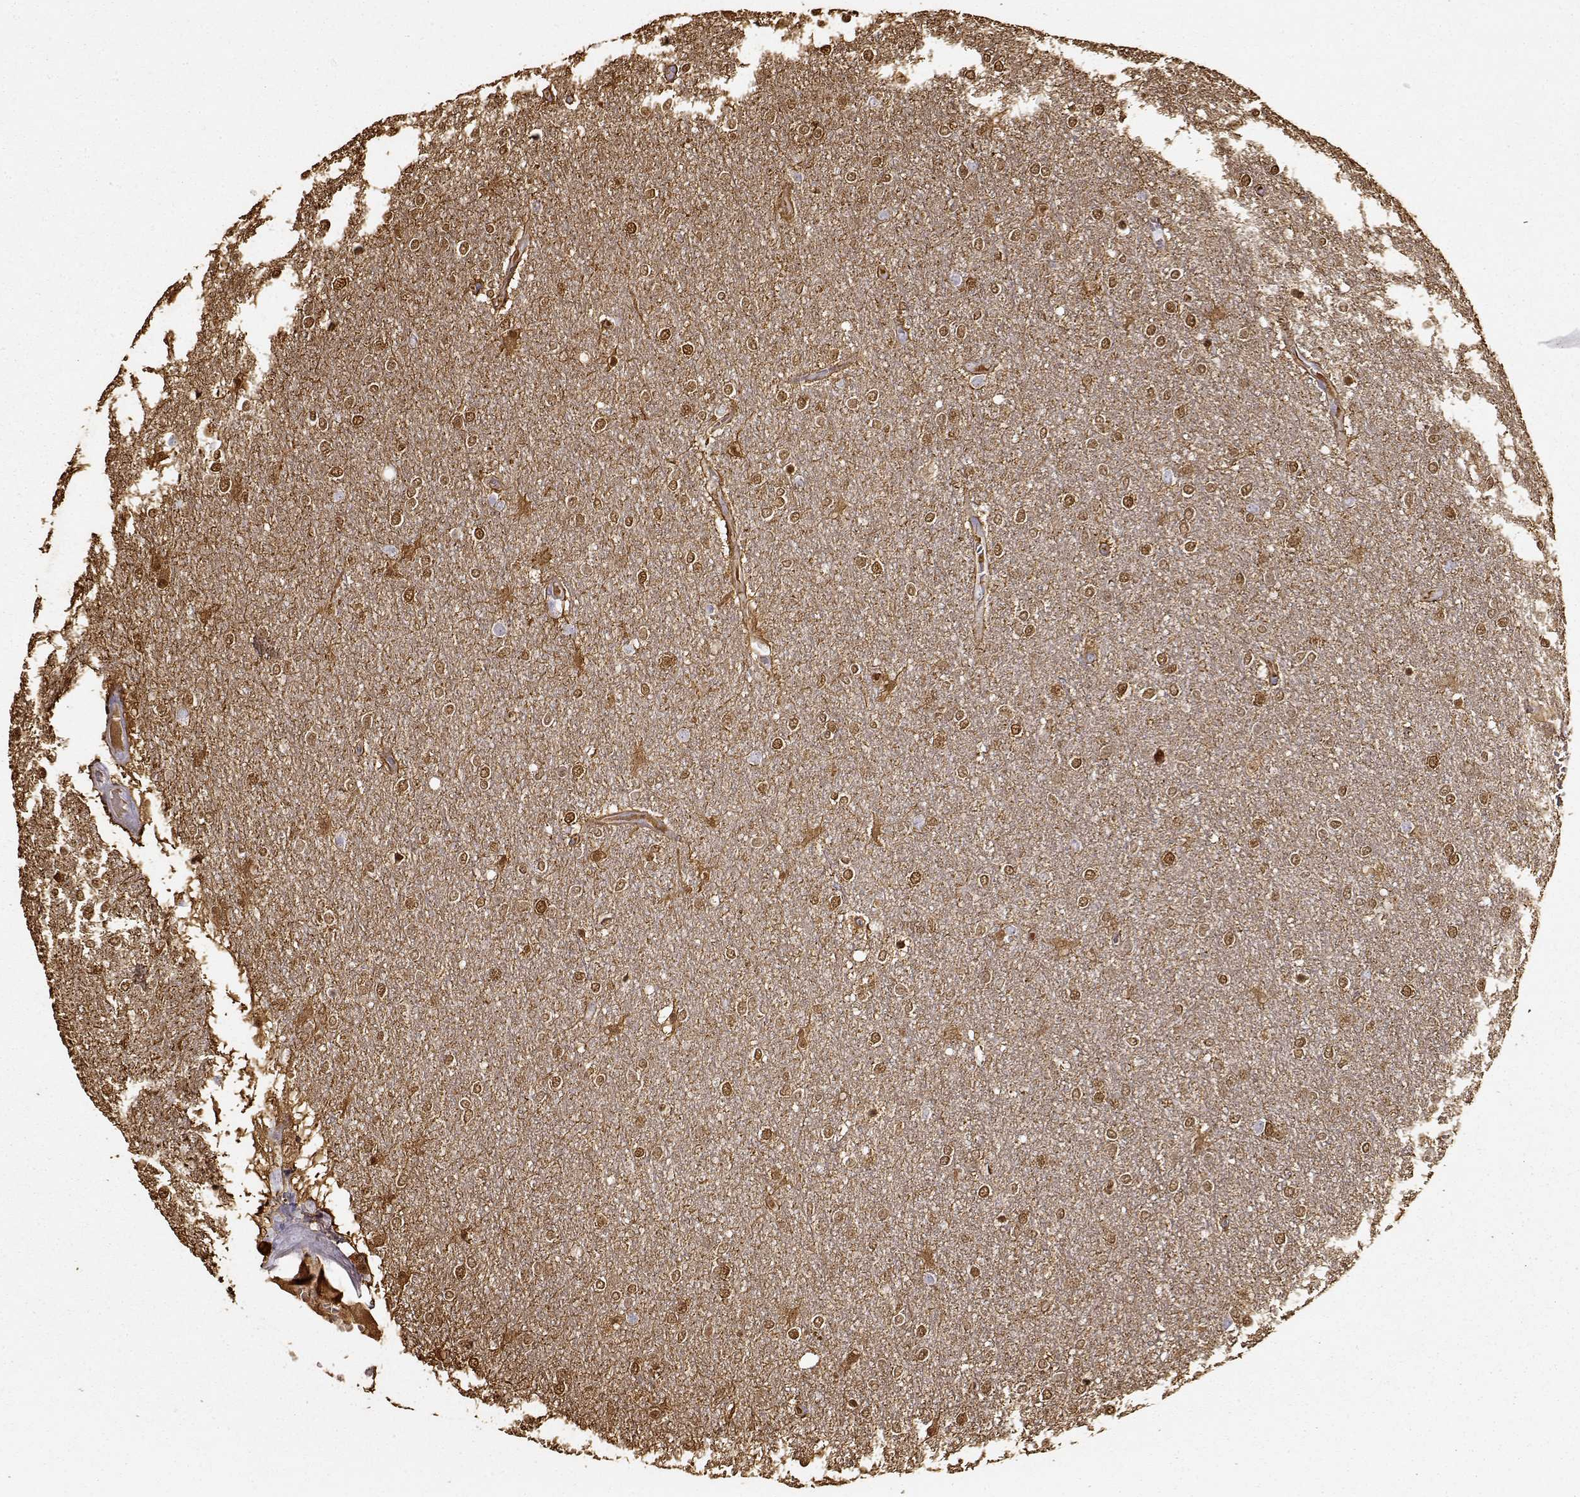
{"staining": {"intensity": "strong", "quantity": ">75%", "location": "cytoplasmic/membranous,nuclear"}, "tissue": "glioma", "cell_type": "Tumor cells", "image_type": "cancer", "snomed": [{"axis": "morphology", "description": "Glioma, malignant, High grade"}, {"axis": "topography", "description": "Brain"}], "caption": "High-grade glioma (malignant) stained with a protein marker exhibits strong staining in tumor cells.", "gene": "S100B", "patient": {"sex": "female", "age": 61}}